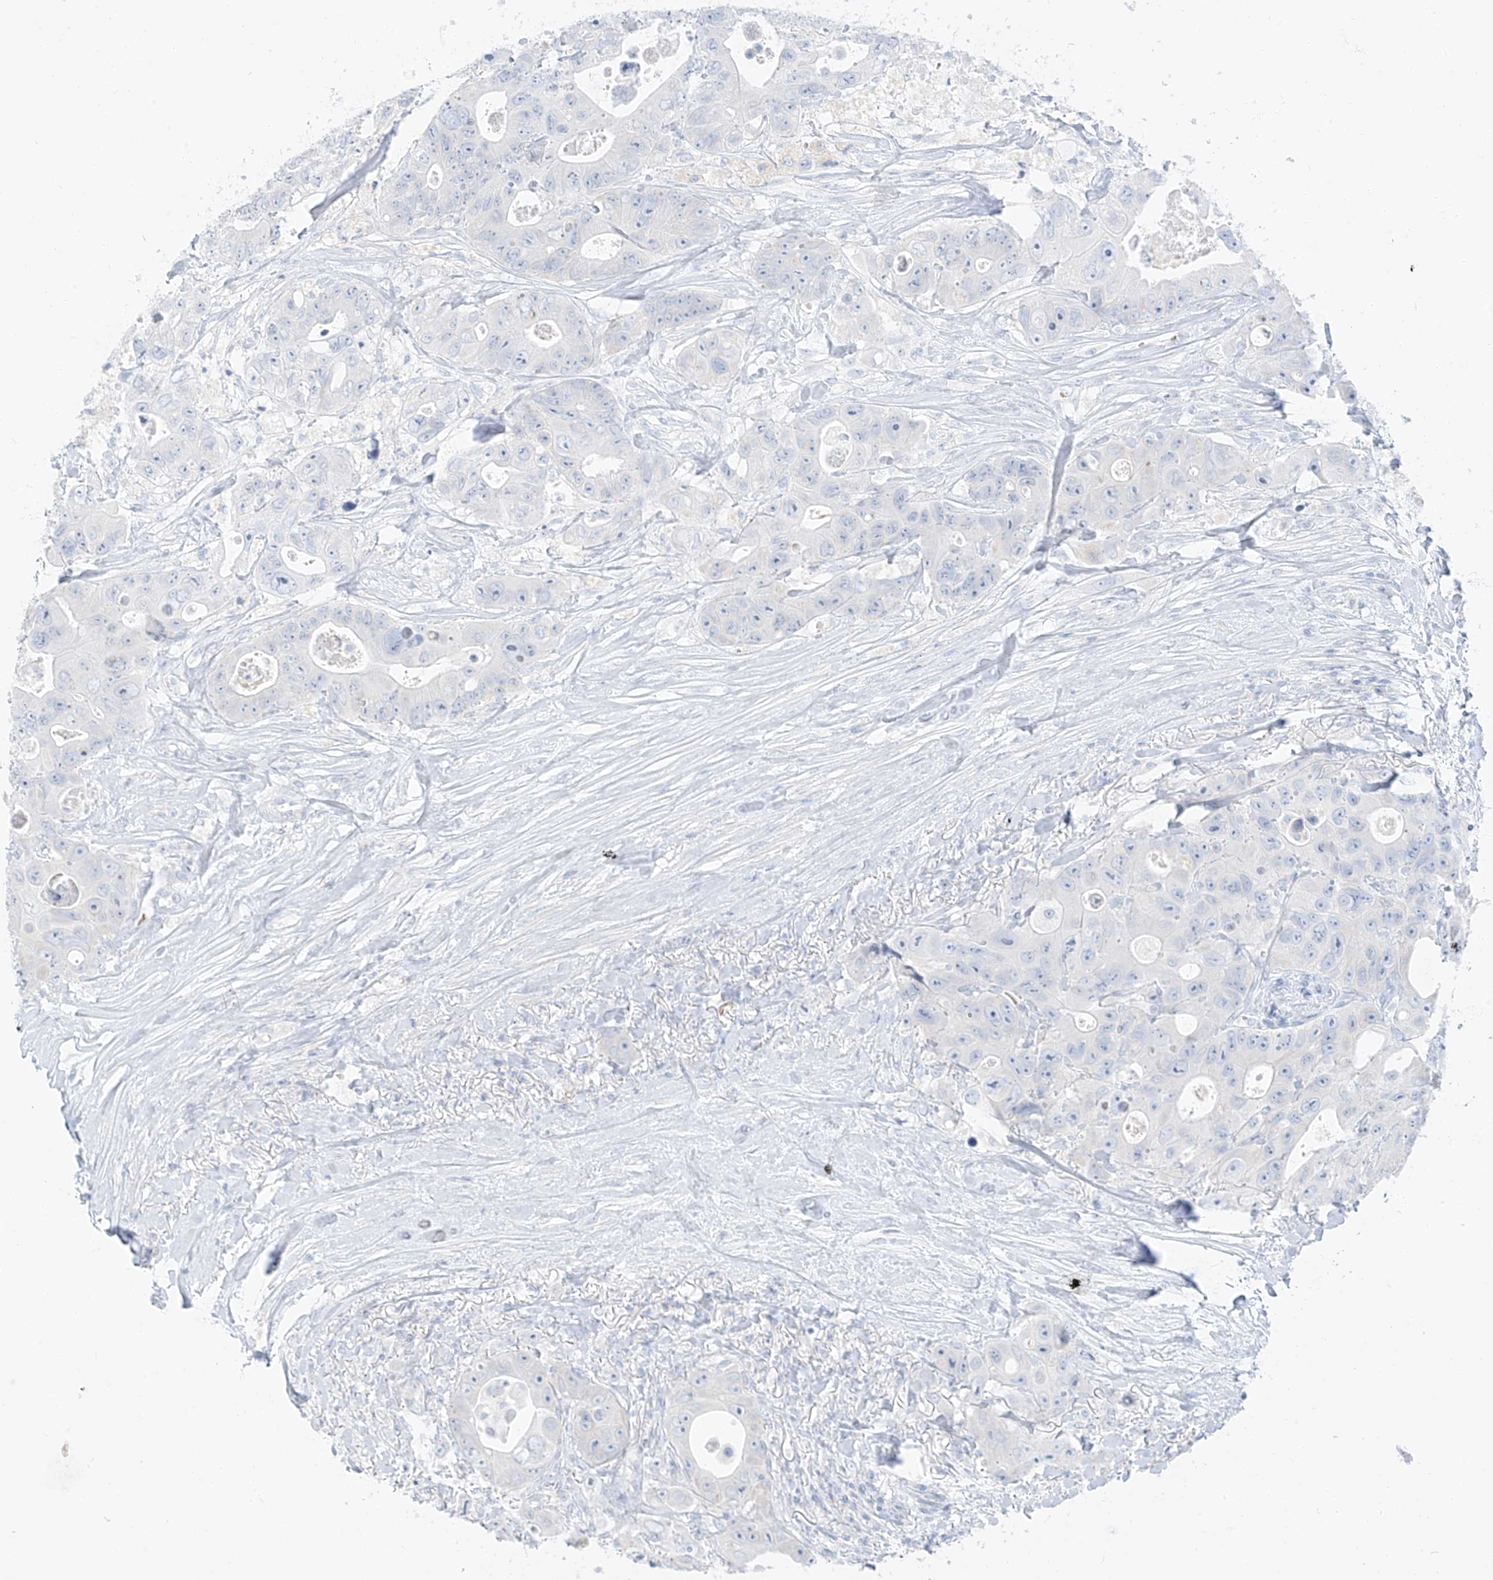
{"staining": {"intensity": "negative", "quantity": "none", "location": "none"}, "tissue": "colorectal cancer", "cell_type": "Tumor cells", "image_type": "cancer", "snomed": [{"axis": "morphology", "description": "Adenocarcinoma, NOS"}, {"axis": "topography", "description": "Colon"}], "caption": "Human adenocarcinoma (colorectal) stained for a protein using immunohistochemistry (IHC) shows no staining in tumor cells.", "gene": "PGC", "patient": {"sex": "female", "age": 46}}